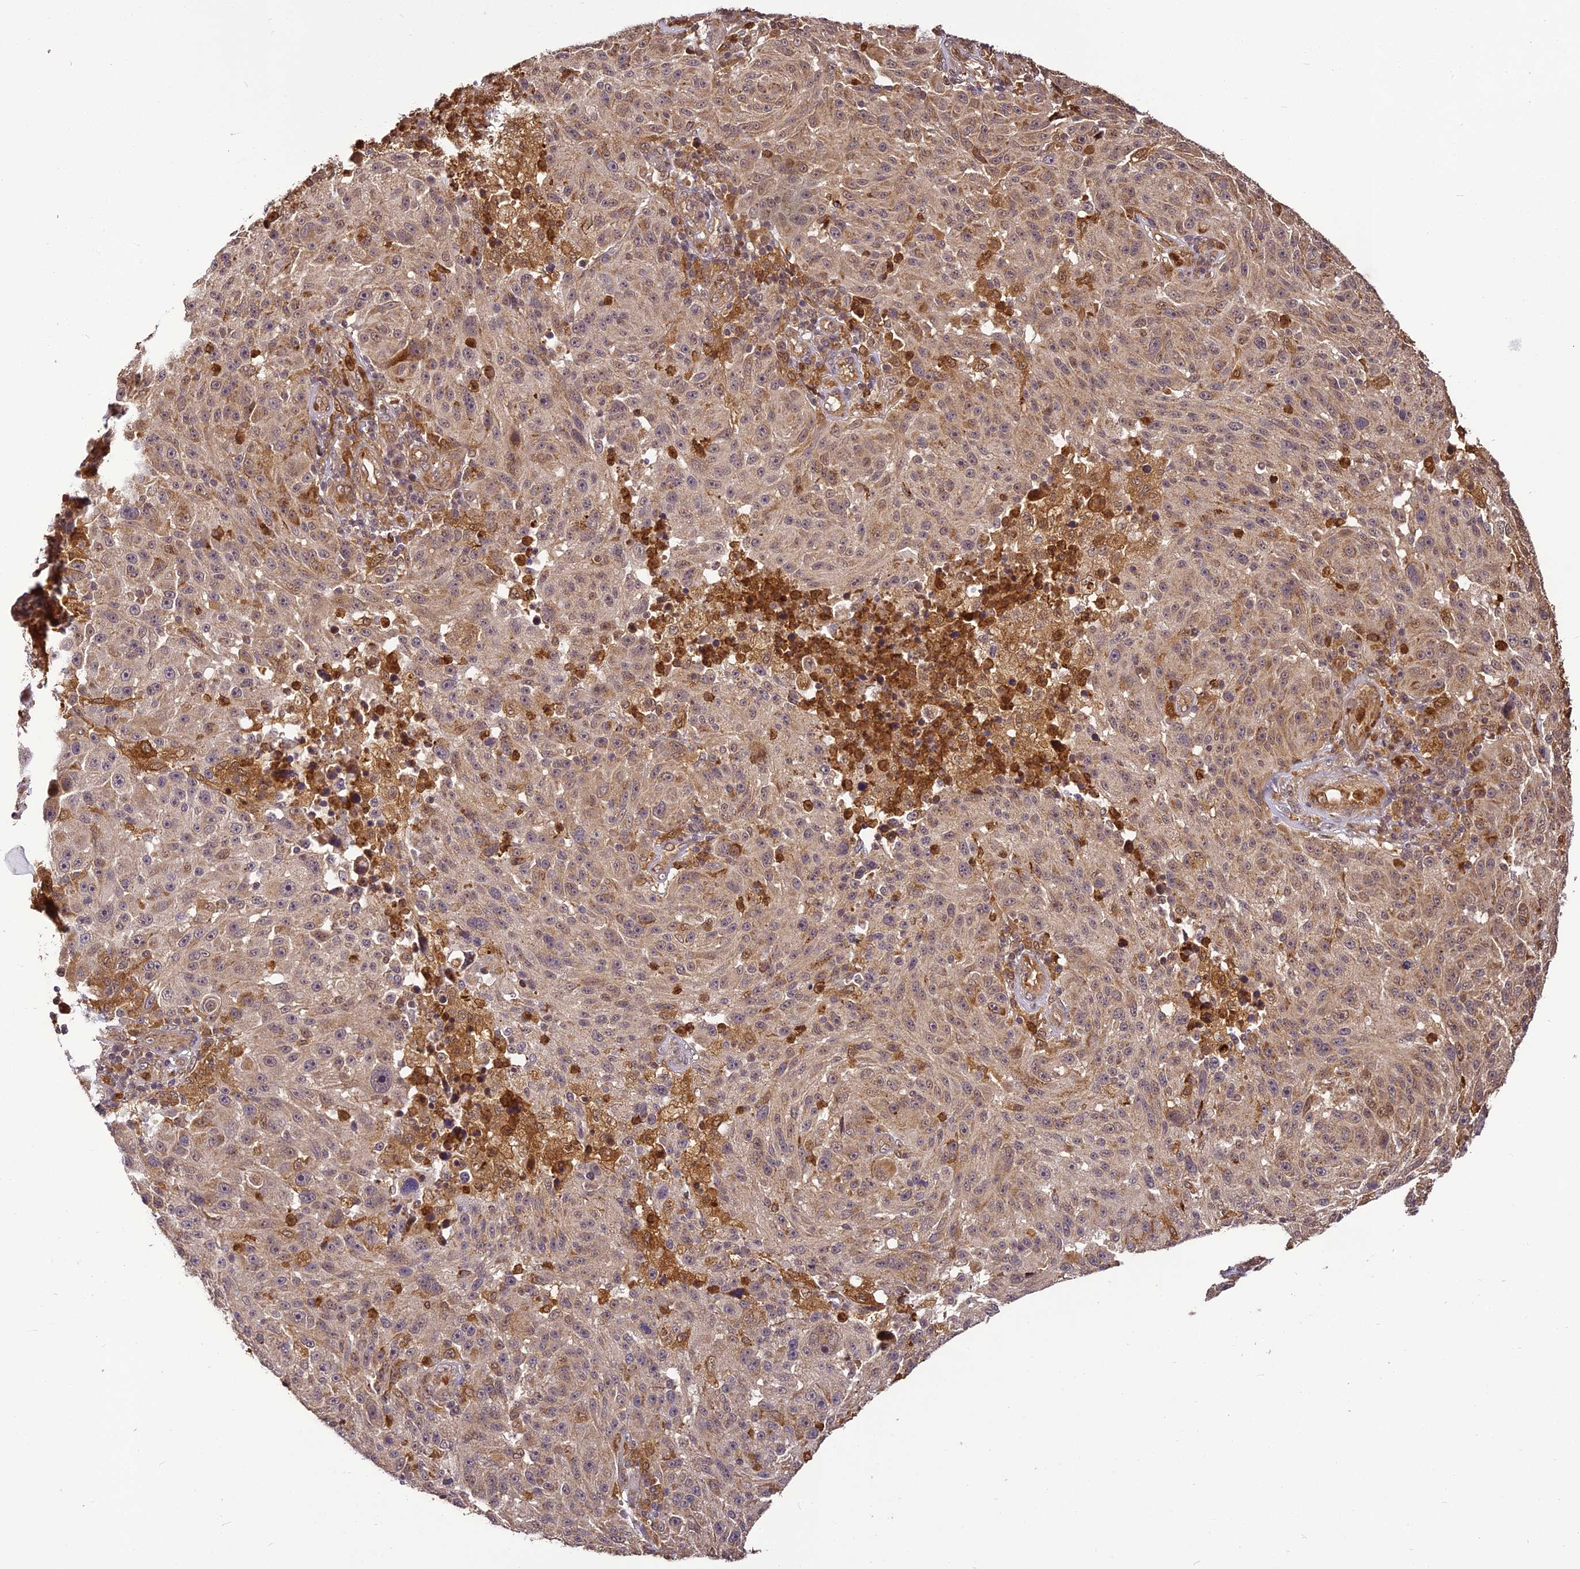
{"staining": {"intensity": "weak", "quantity": "25%-75%", "location": "cytoplasmic/membranous"}, "tissue": "melanoma", "cell_type": "Tumor cells", "image_type": "cancer", "snomed": [{"axis": "morphology", "description": "Malignant melanoma, NOS"}, {"axis": "topography", "description": "Skin"}], "caption": "A photomicrograph of human malignant melanoma stained for a protein demonstrates weak cytoplasmic/membranous brown staining in tumor cells.", "gene": "BCDIN3D", "patient": {"sex": "male", "age": 53}}